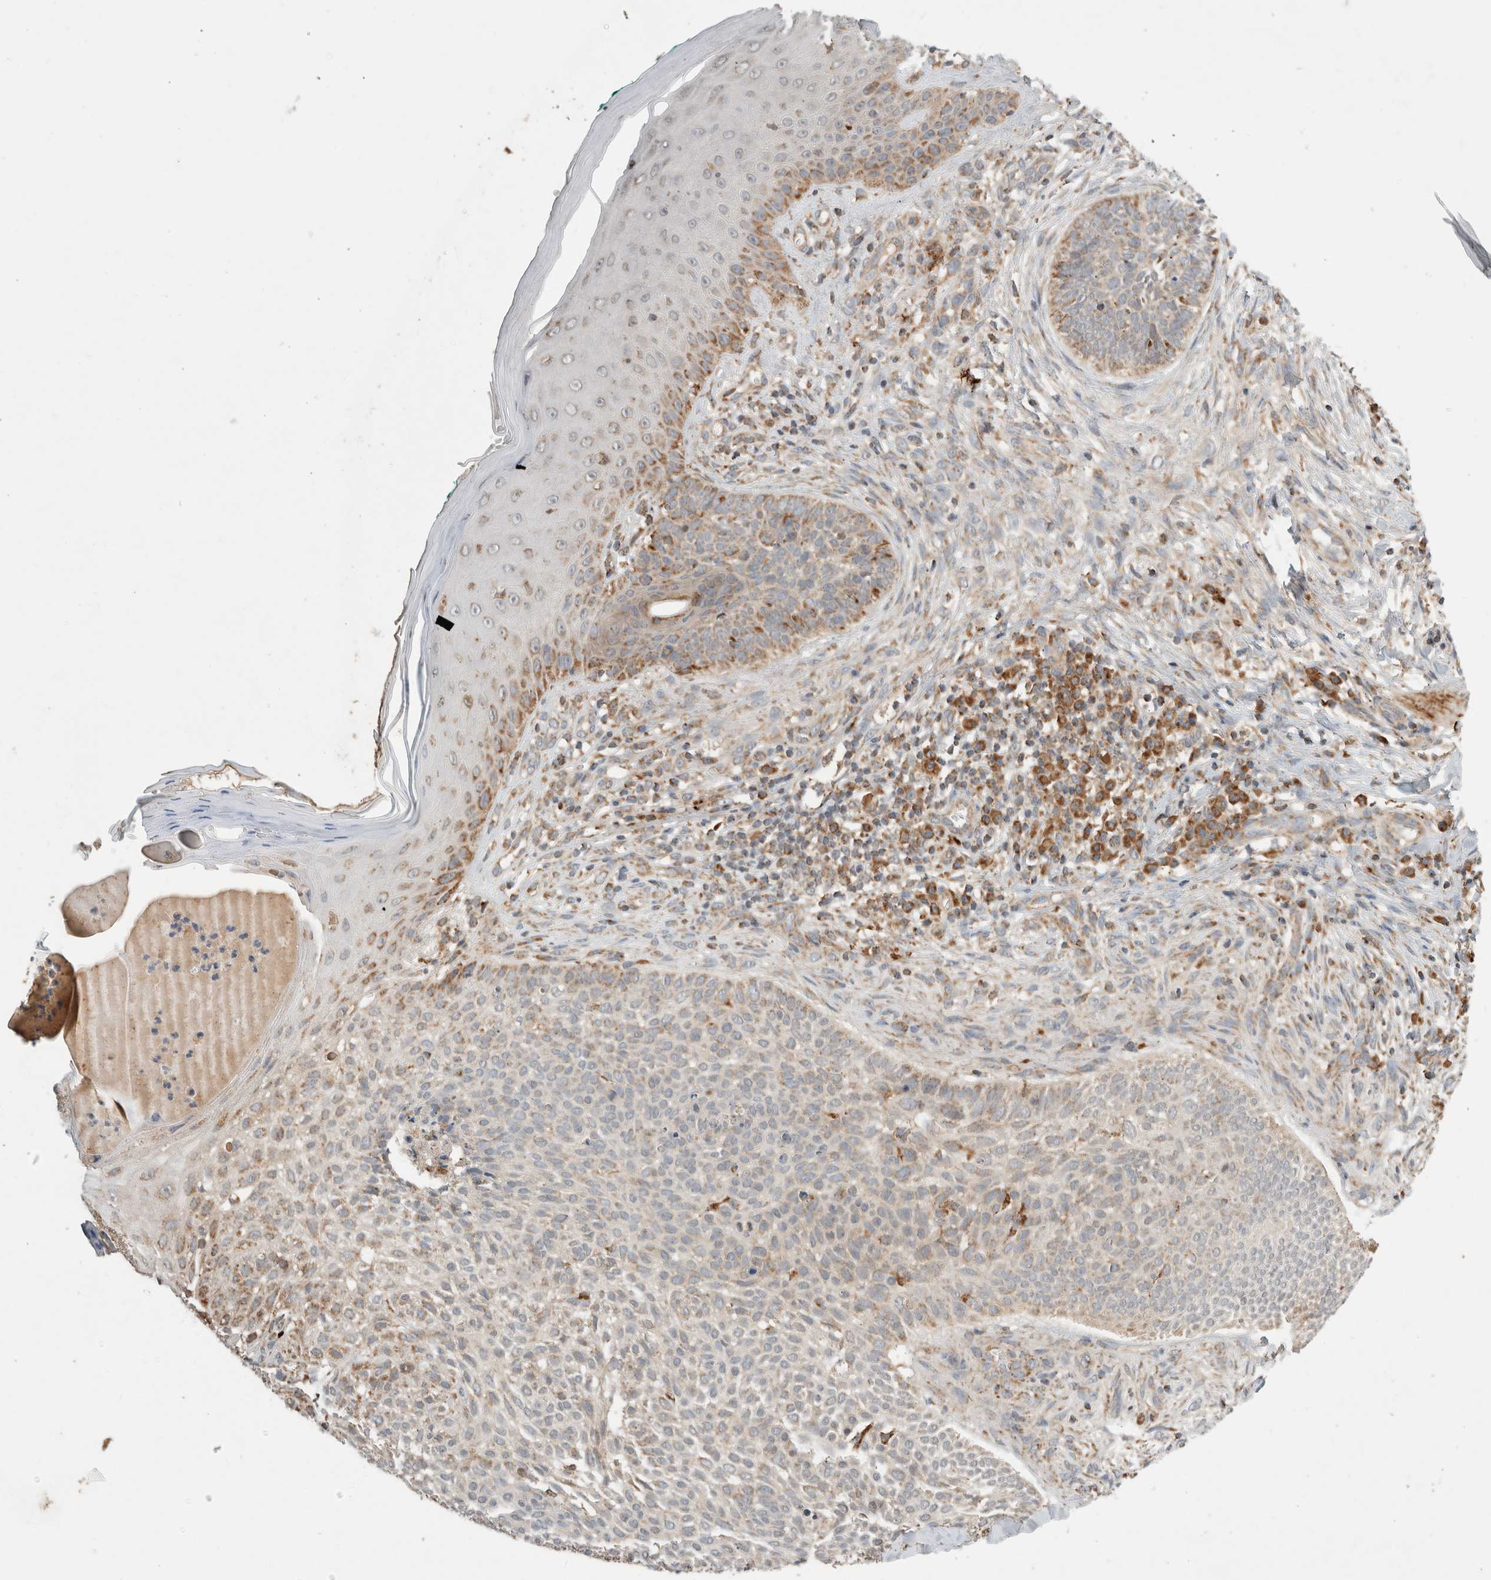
{"staining": {"intensity": "weak", "quantity": "25%-75%", "location": "cytoplasmic/membranous"}, "tissue": "skin cancer", "cell_type": "Tumor cells", "image_type": "cancer", "snomed": [{"axis": "morphology", "description": "Normal tissue, NOS"}, {"axis": "morphology", "description": "Basal cell carcinoma"}, {"axis": "topography", "description": "Skin"}], "caption": "Immunohistochemical staining of skin cancer (basal cell carcinoma) demonstrates weak cytoplasmic/membranous protein positivity in about 25%-75% of tumor cells.", "gene": "AMPD1", "patient": {"sex": "male", "age": 67}}